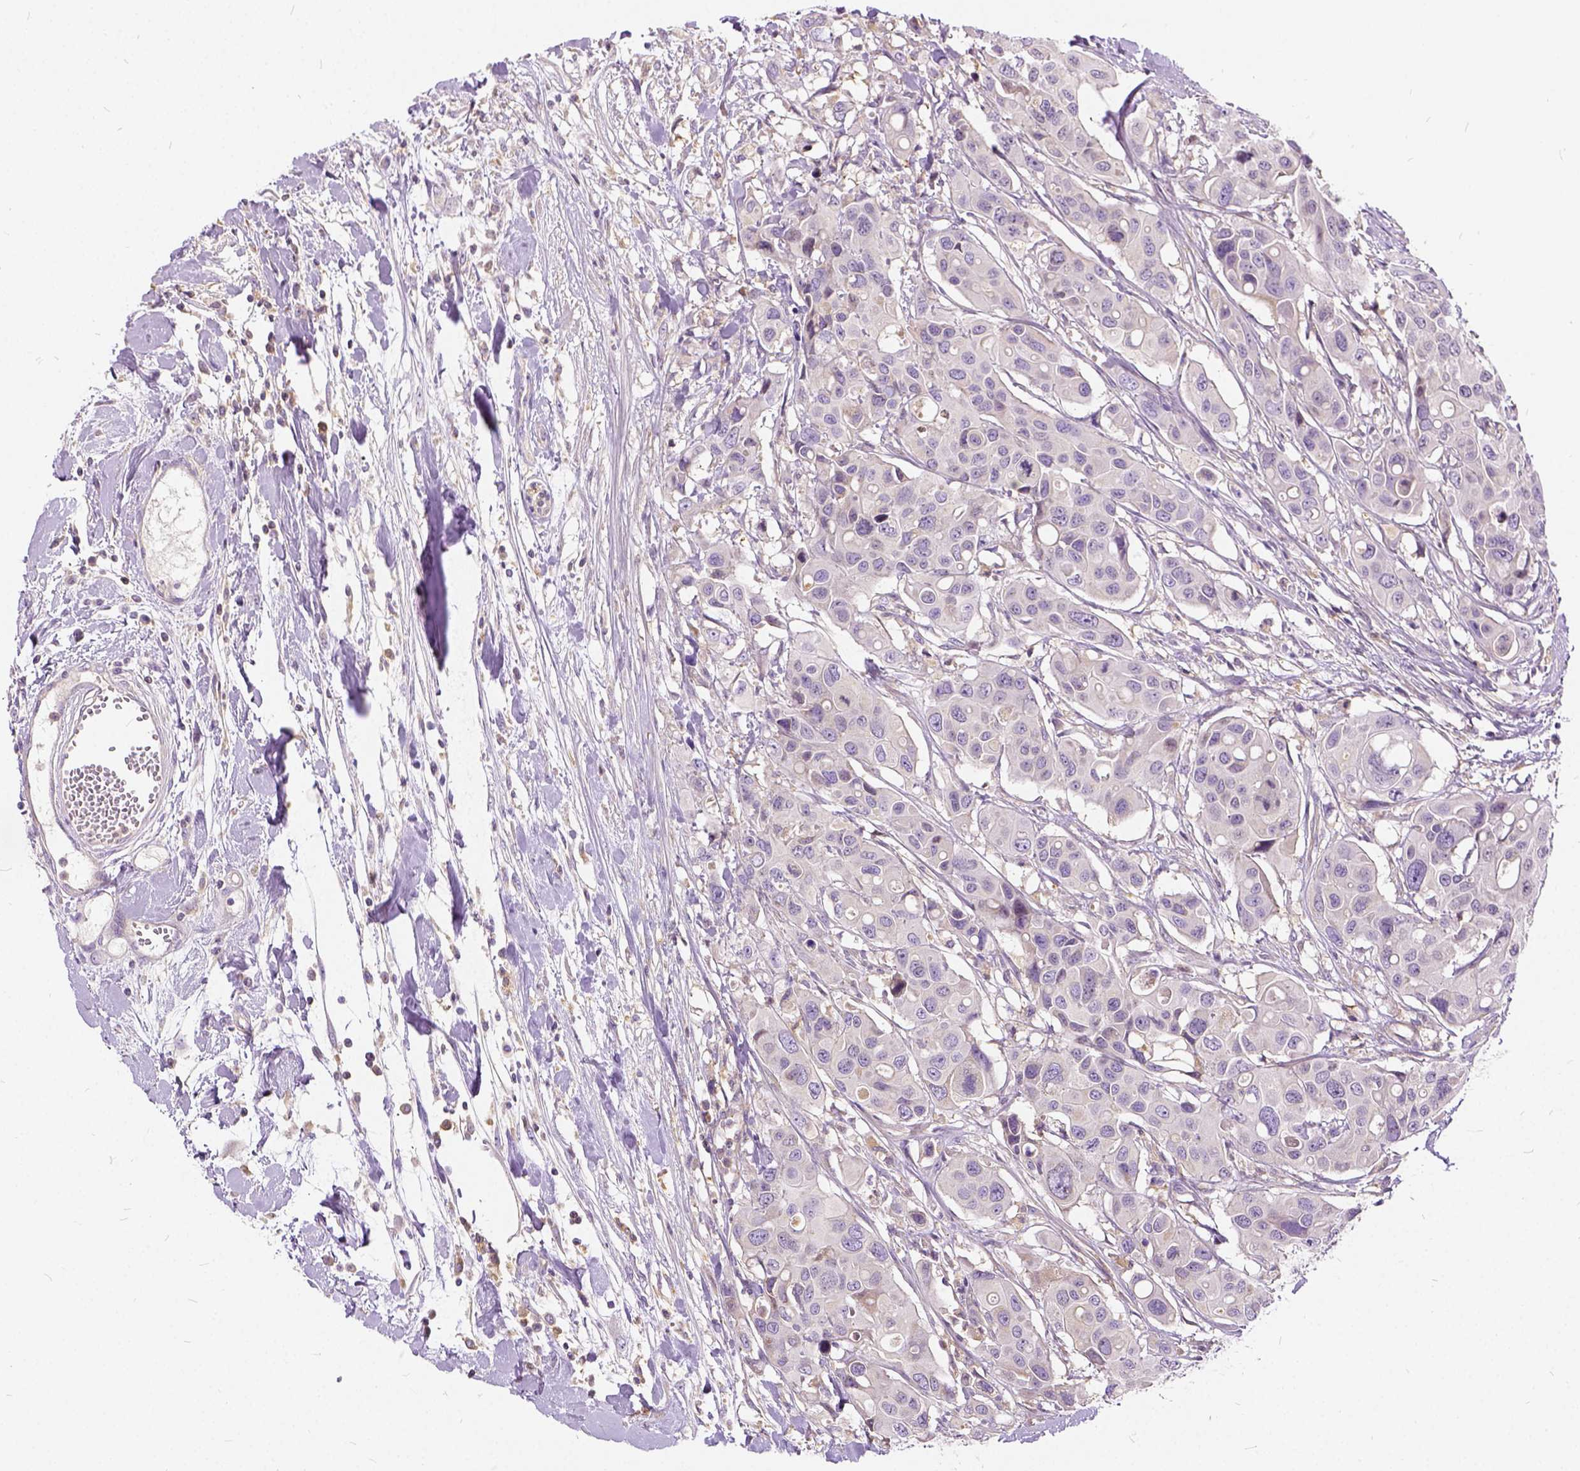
{"staining": {"intensity": "negative", "quantity": "none", "location": "none"}, "tissue": "colorectal cancer", "cell_type": "Tumor cells", "image_type": "cancer", "snomed": [{"axis": "morphology", "description": "Adenocarcinoma, NOS"}, {"axis": "topography", "description": "Colon"}], "caption": "There is no significant staining in tumor cells of colorectal cancer.", "gene": "CADM4", "patient": {"sex": "male", "age": 77}}